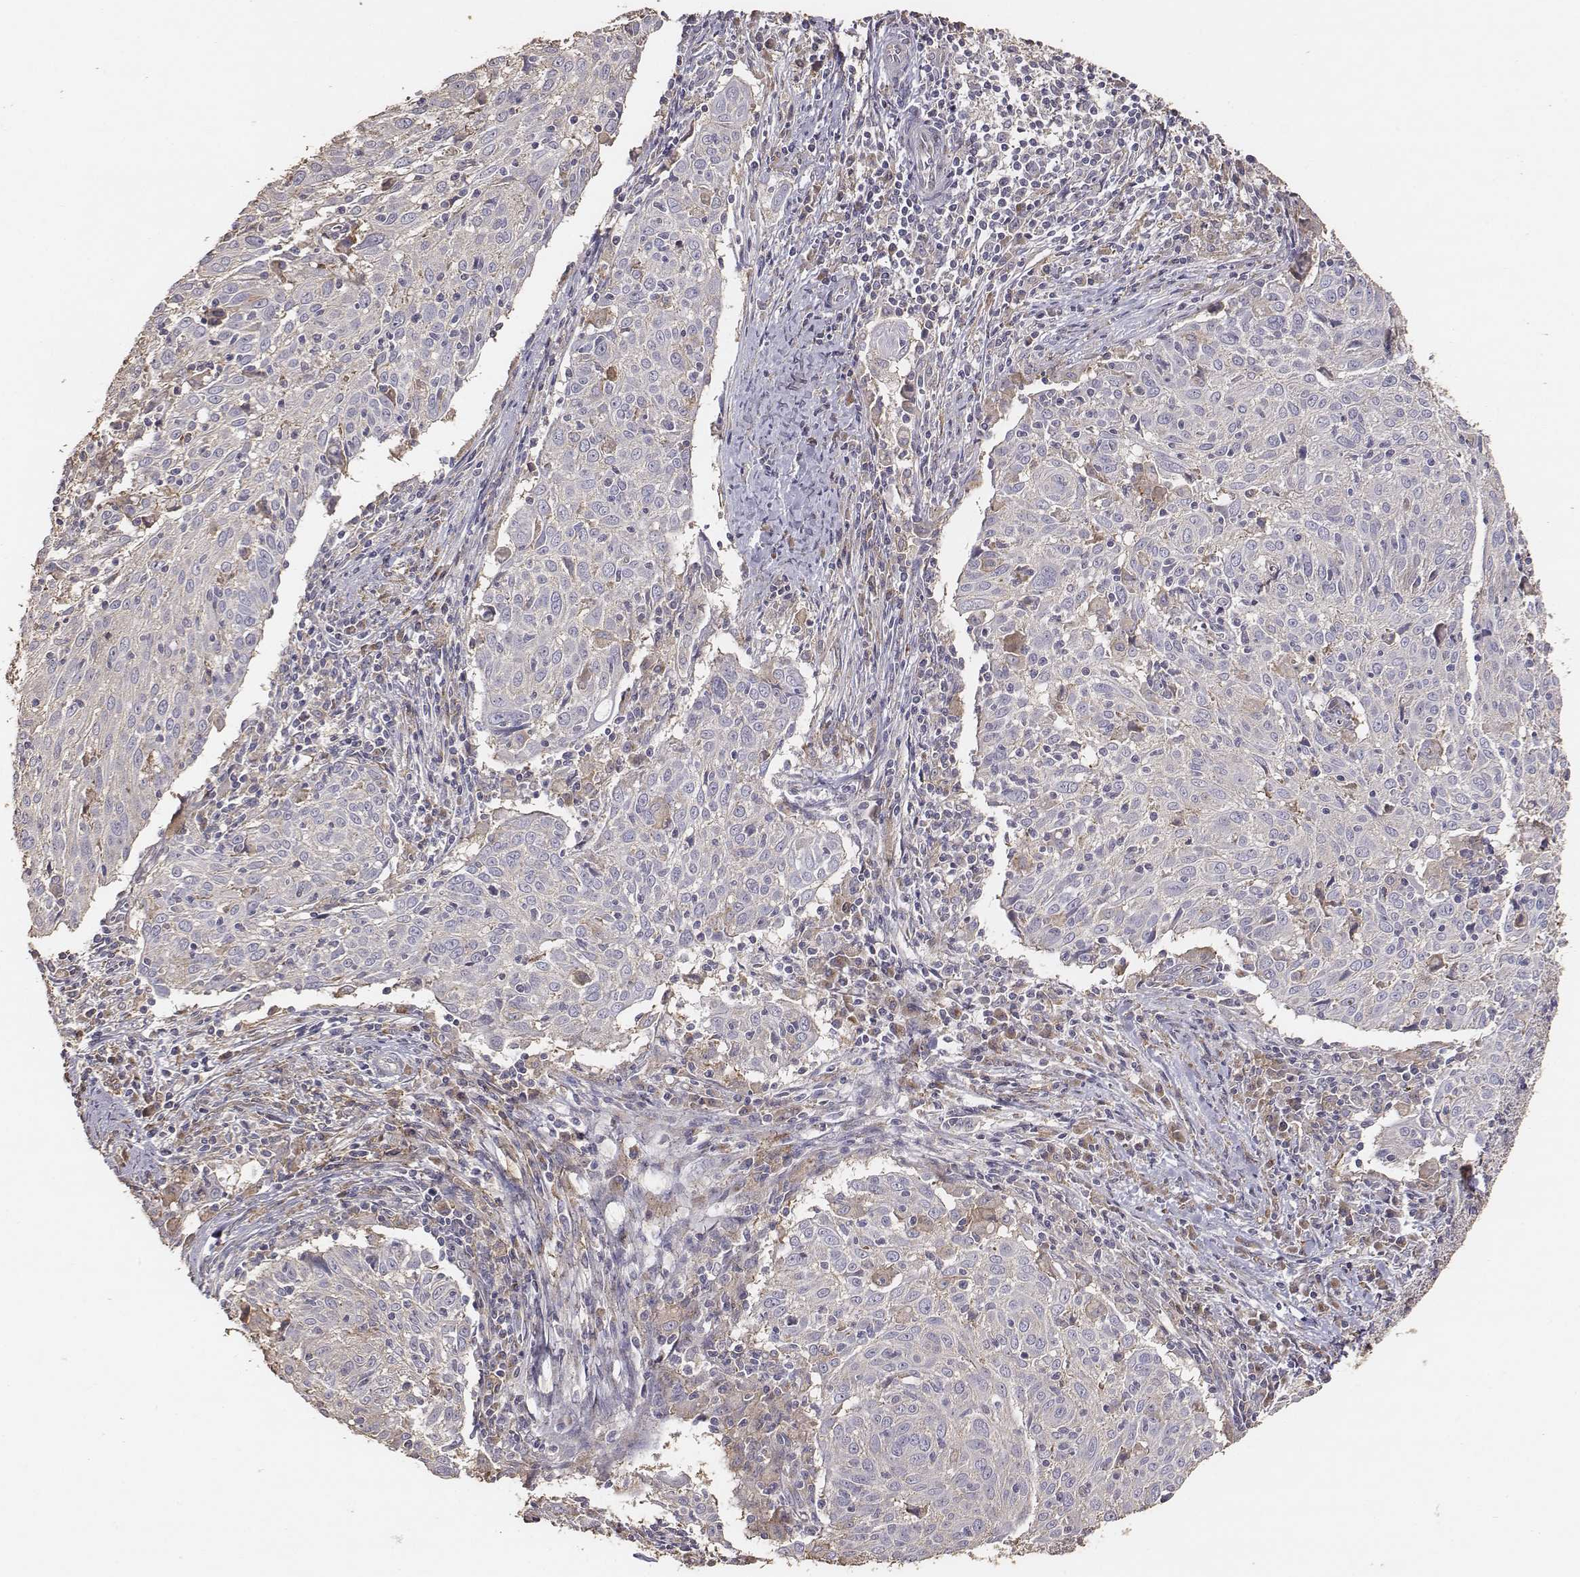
{"staining": {"intensity": "negative", "quantity": "none", "location": "none"}, "tissue": "cervical cancer", "cell_type": "Tumor cells", "image_type": "cancer", "snomed": [{"axis": "morphology", "description": "Squamous cell carcinoma, NOS"}, {"axis": "topography", "description": "Cervix"}], "caption": "This is an immunohistochemistry (IHC) histopathology image of cervical cancer. There is no expression in tumor cells.", "gene": "AP1B1", "patient": {"sex": "female", "age": 39}}